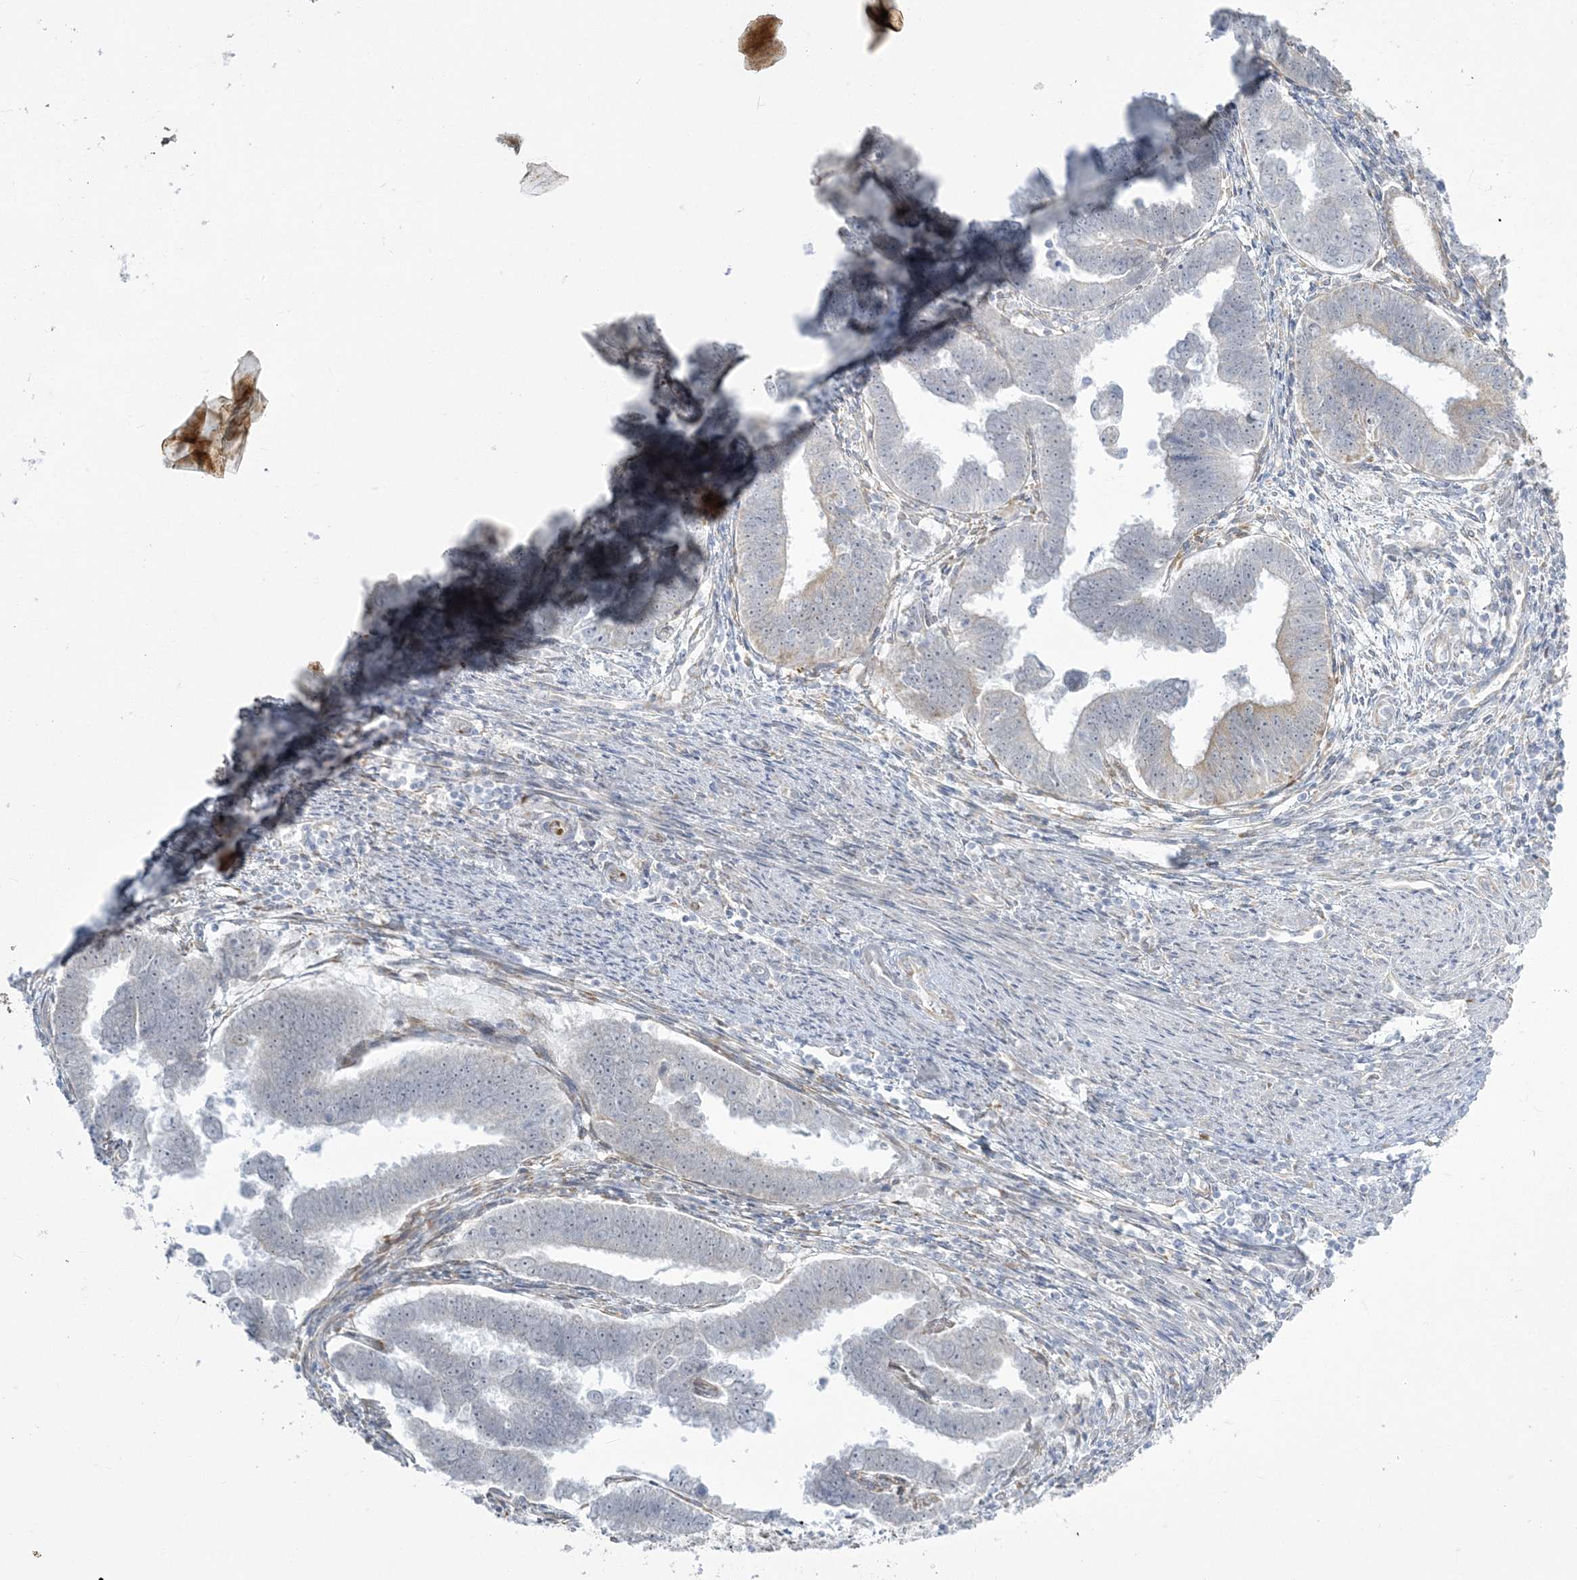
{"staining": {"intensity": "negative", "quantity": "none", "location": "none"}, "tissue": "endometrial cancer", "cell_type": "Tumor cells", "image_type": "cancer", "snomed": [{"axis": "morphology", "description": "Adenocarcinoma, NOS"}, {"axis": "topography", "description": "Endometrium"}], "caption": "Immunohistochemistry (IHC) photomicrograph of neoplastic tissue: adenocarcinoma (endometrial) stained with DAB (3,3'-diaminobenzidine) demonstrates no significant protein staining in tumor cells. (Stains: DAB (3,3'-diaminobenzidine) immunohistochemistry (IHC) with hematoxylin counter stain, Microscopy: brightfield microscopy at high magnification).", "gene": "ZC3H6", "patient": {"sex": "female", "age": 75}}